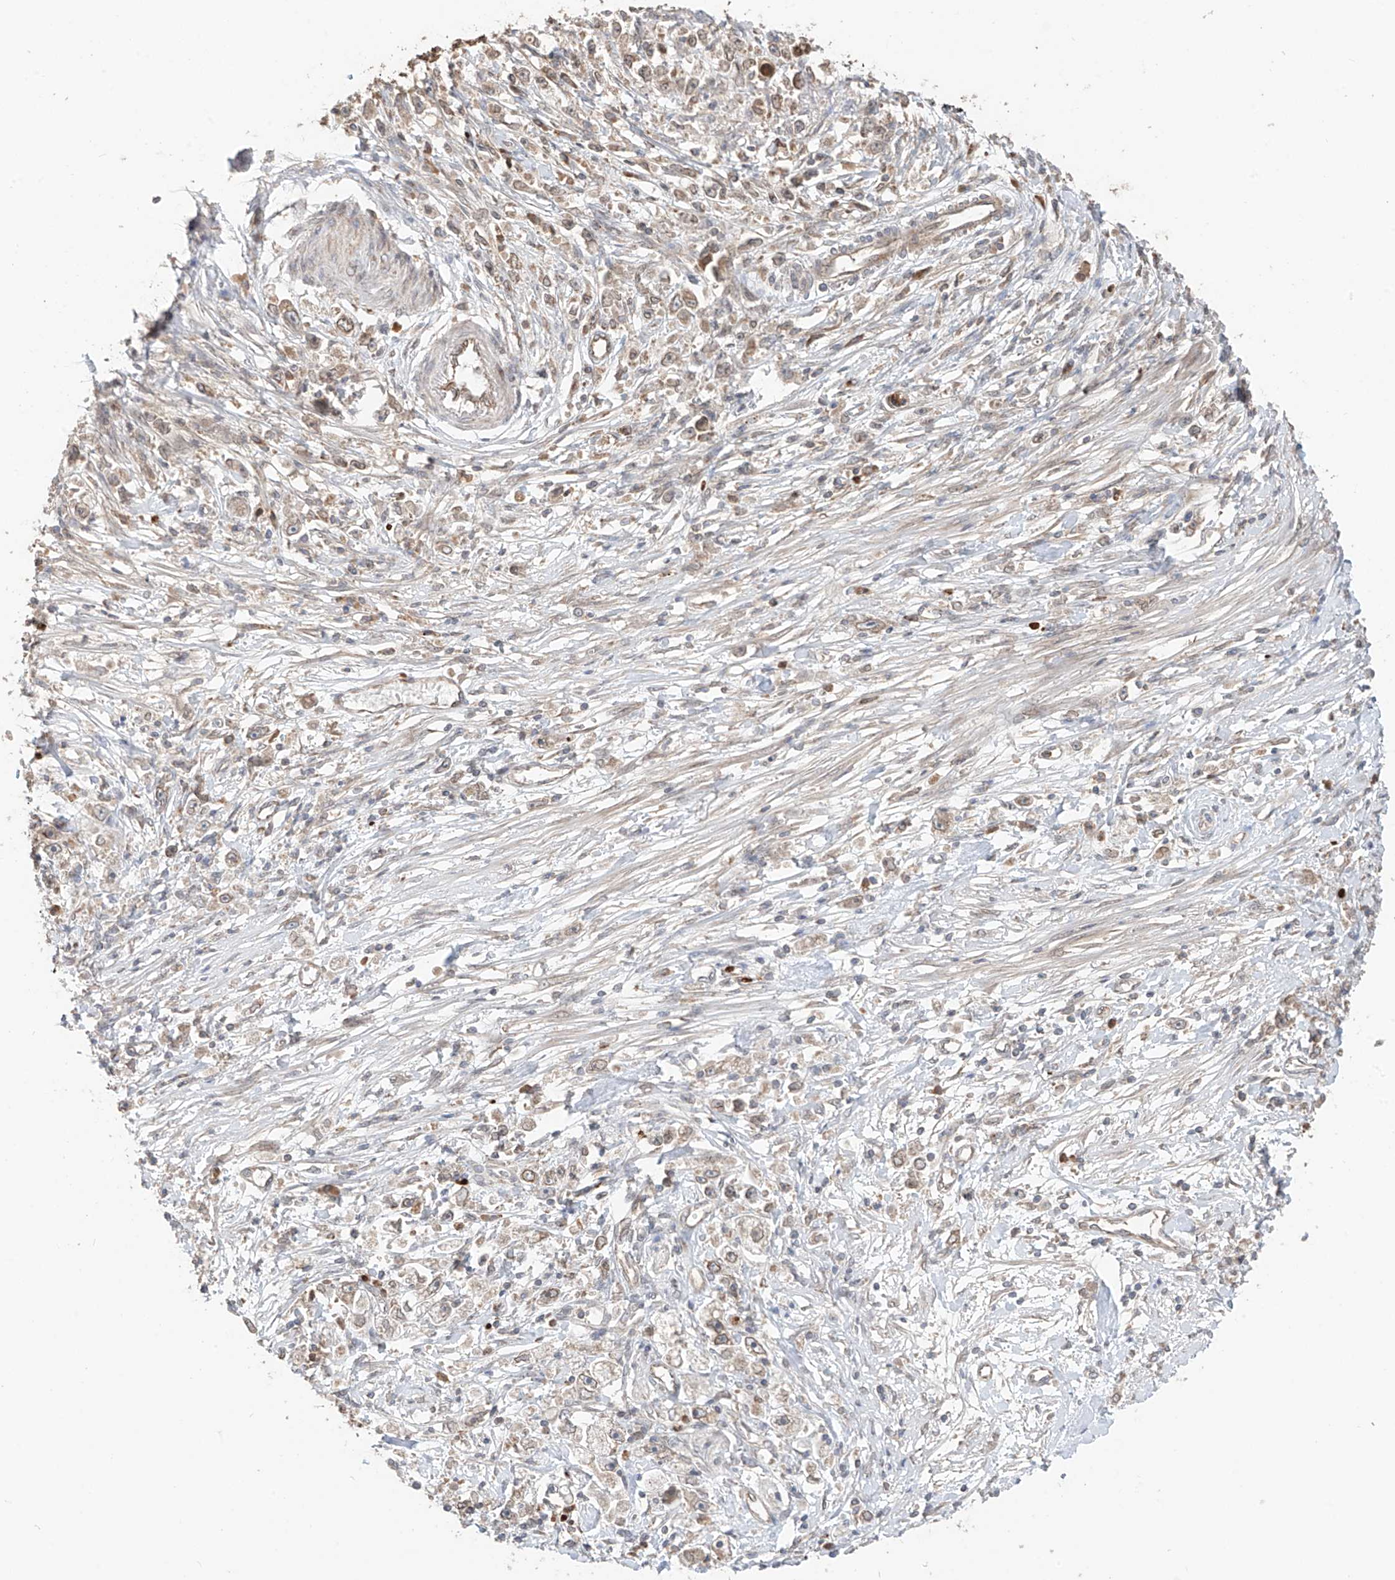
{"staining": {"intensity": "weak", "quantity": "25%-75%", "location": "cytoplasmic/membranous,nuclear"}, "tissue": "stomach cancer", "cell_type": "Tumor cells", "image_type": "cancer", "snomed": [{"axis": "morphology", "description": "Adenocarcinoma, NOS"}, {"axis": "topography", "description": "Stomach"}], "caption": "IHC micrograph of adenocarcinoma (stomach) stained for a protein (brown), which displays low levels of weak cytoplasmic/membranous and nuclear expression in about 25%-75% of tumor cells.", "gene": "AHCTF1", "patient": {"sex": "female", "age": 59}}